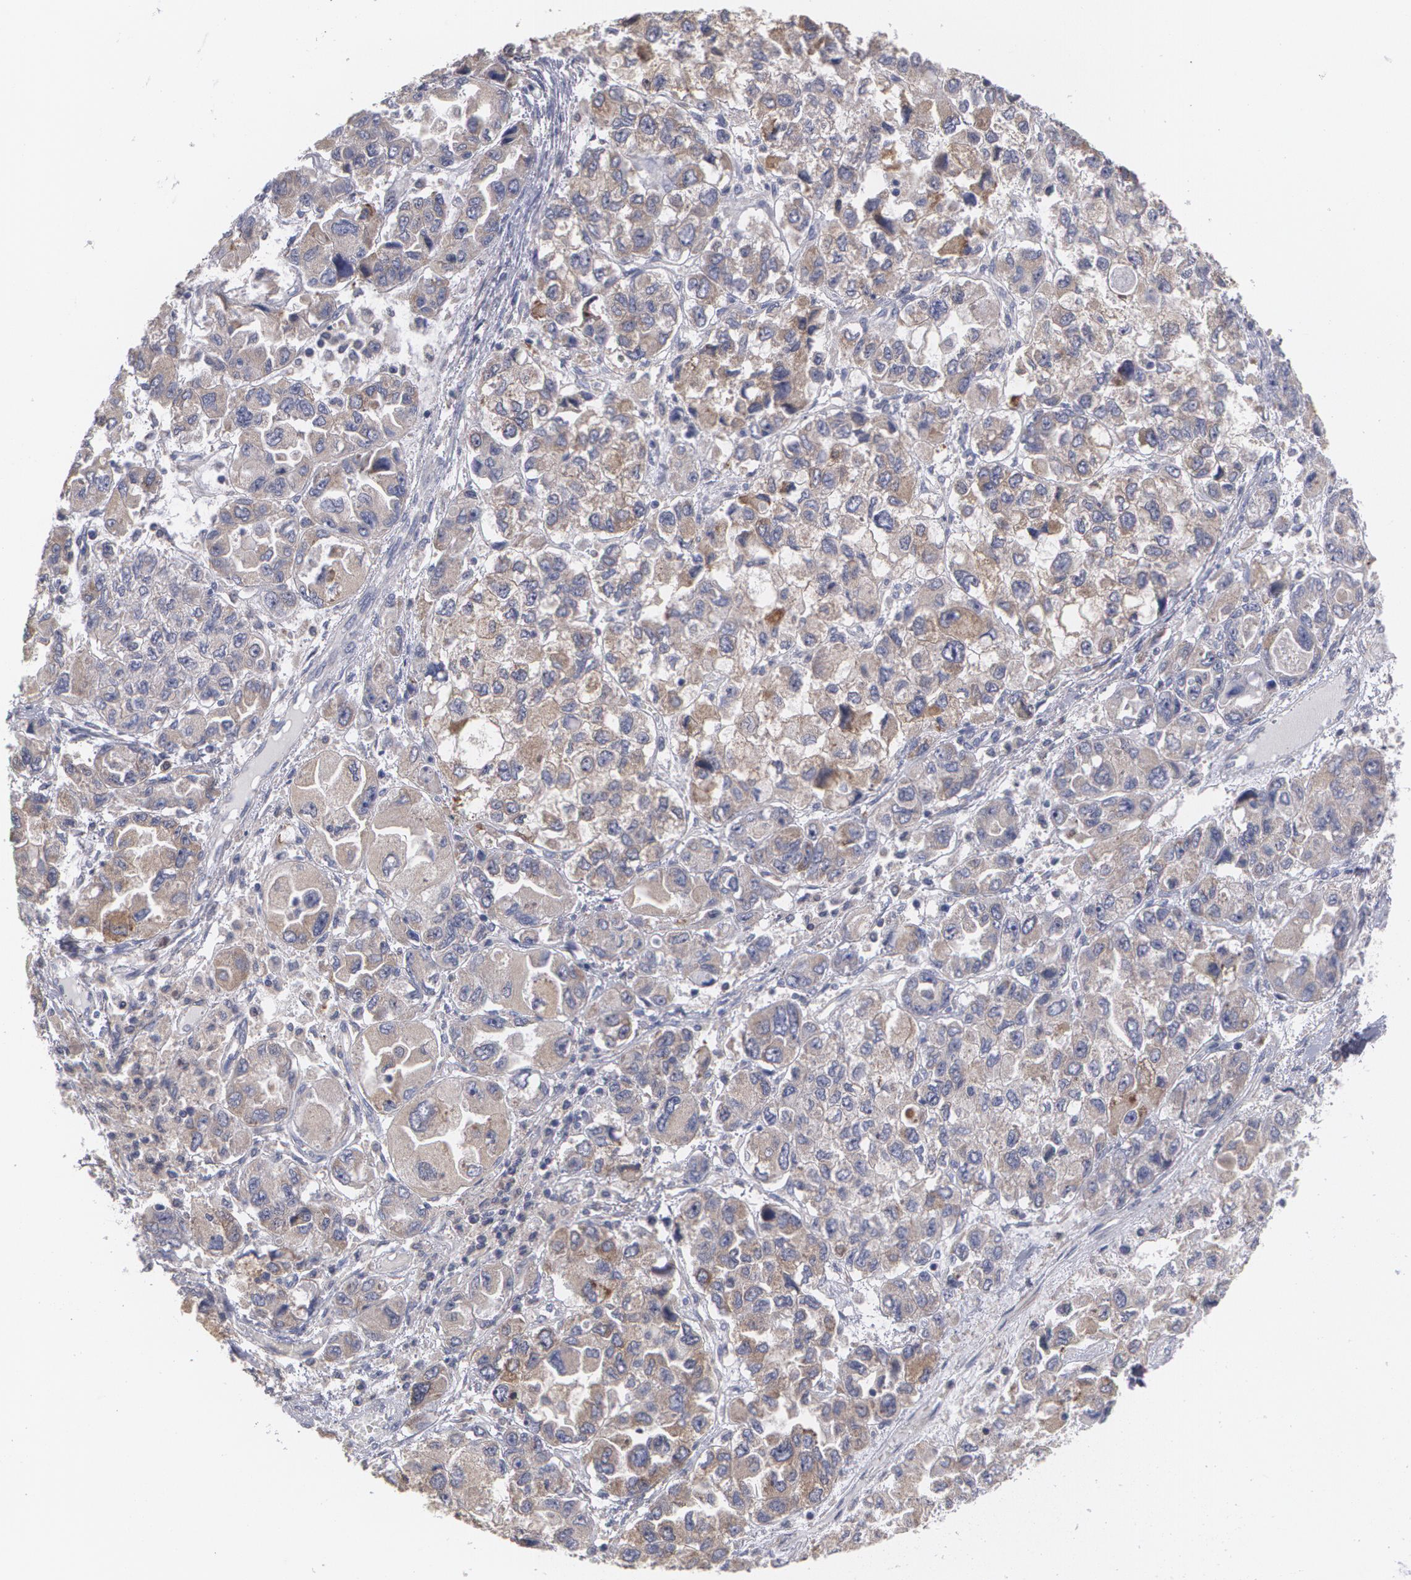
{"staining": {"intensity": "weak", "quantity": ">75%", "location": "cytoplasmic/membranous"}, "tissue": "ovarian cancer", "cell_type": "Tumor cells", "image_type": "cancer", "snomed": [{"axis": "morphology", "description": "Cystadenocarcinoma, serous, NOS"}, {"axis": "topography", "description": "Ovary"}], "caption": "Immunohistochemical staining of human ovarian serous cystadenocarcinoma shows weak cytoplasmic/membranous protein staining in about >75% of tumor cells.", "gene": "MTHFD1", "patient": {"sex": "female", "age": 84}}